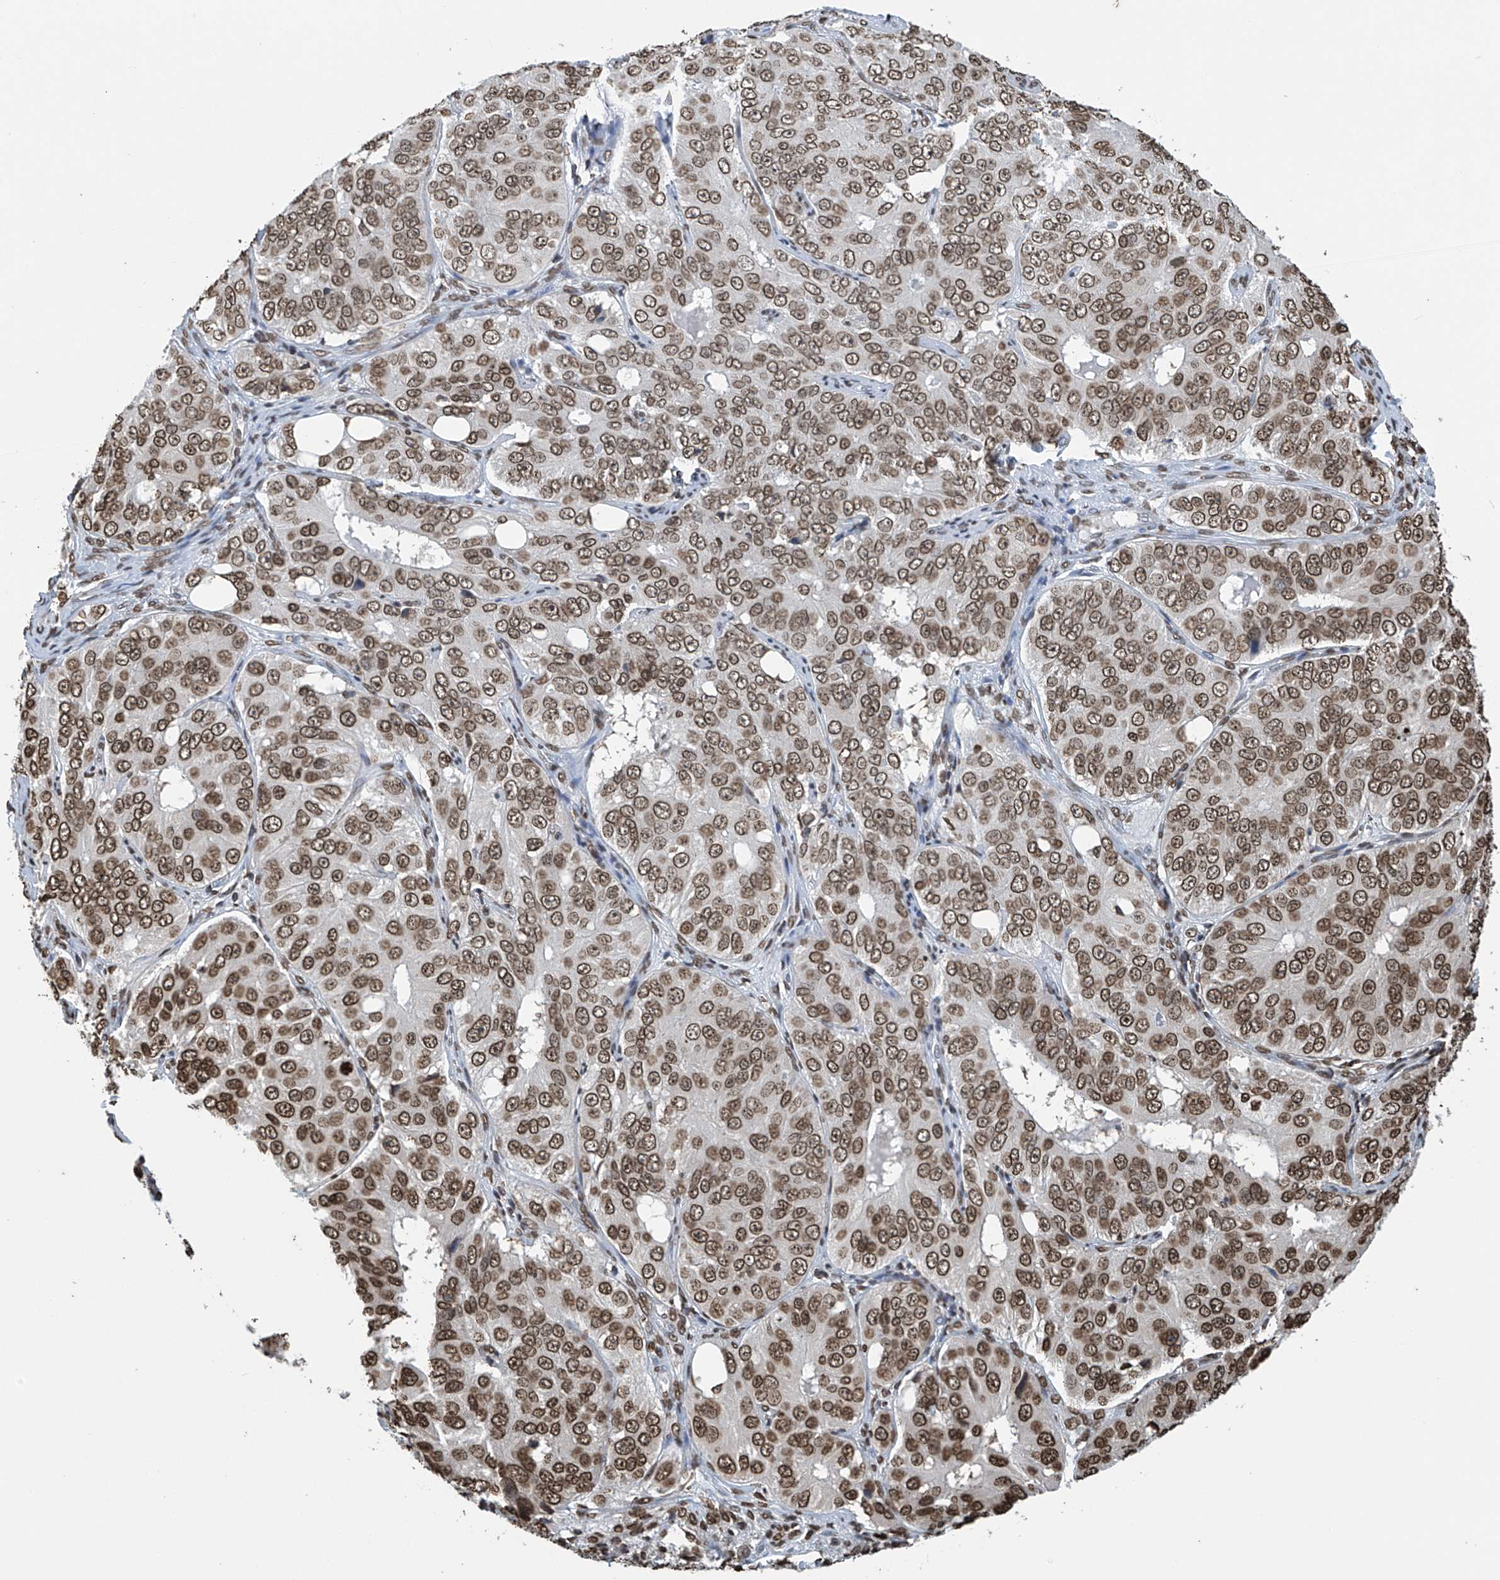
{"staining": {"intensity": "moderate", "quantity": ">75%", "location": "nuclear"}, "tissue": "ovarian cancer", "cell_type": "Tumor cells", "image_type": "cancer", "snomed": [{"axis": "morphology", "description": "Carcinoma, endometroid"}, {"axis": "topography", "description": "Ovary"}], "caption": "This micrograph exhibits ovarian cancer stained with IHC to label a protein in brown. The nuclear of tumor cells show moderate positivity for the protein. Nuclei are counter-stained blue.", "gene": "DPPA2", "patient": {"sex": "female", "age": 51}}